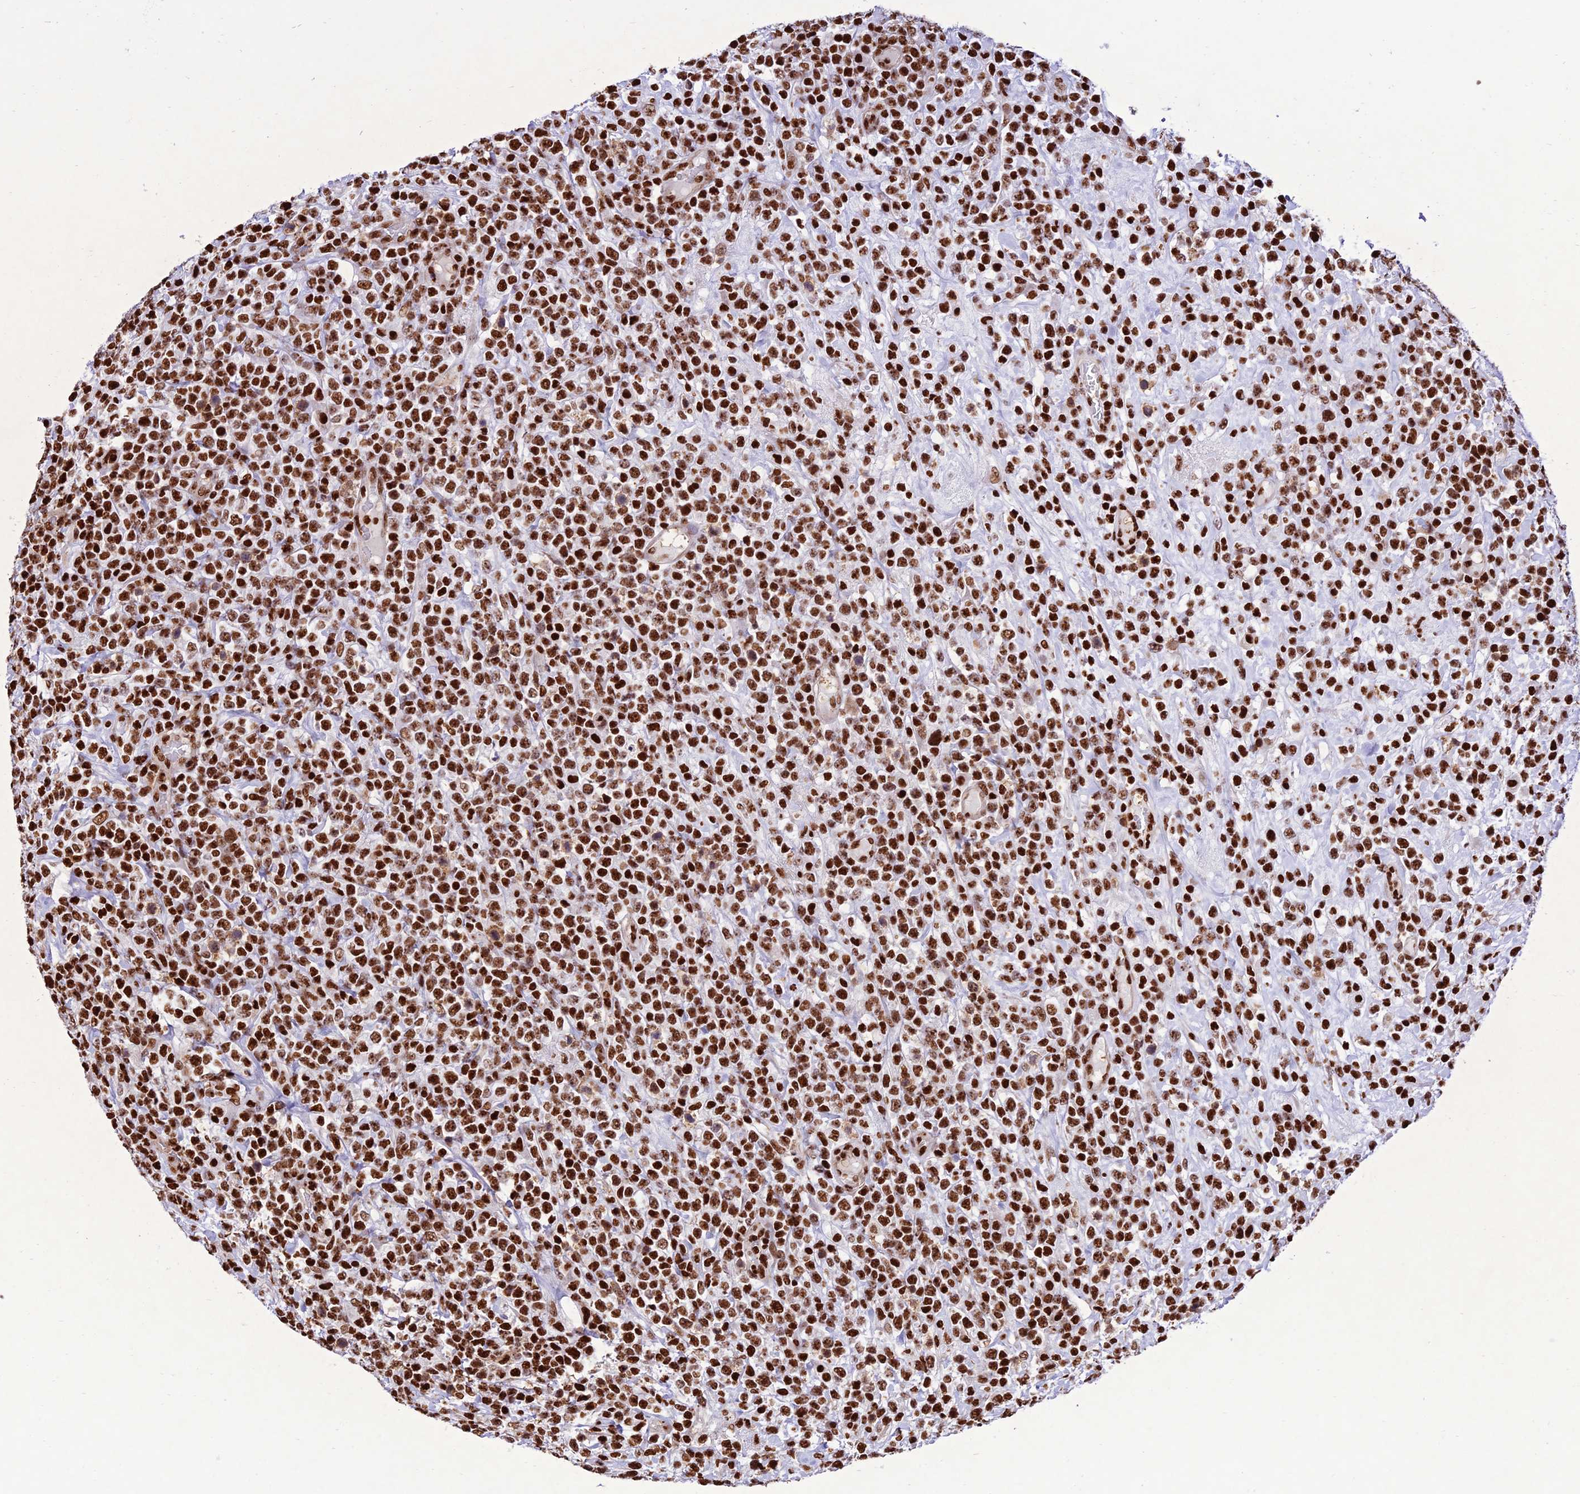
{"staining": {"intensity": "strong", "quantity": ">75%", "location": "nuclear"}, "tissue": "lymphoma", "cell_type": "Tumor cells", "image_type": "cancer", "snomed": [{"axis": "morphology", "description": "Malignant lymphoma, non-Hodgkin's type, High grade"}, {"axis": "topography", "description": "Colon"}], "caption": "Strong nuclear protein positivity is appreciated in about >75% of tumor cells in lymphoma.", "gene": "INO80E", "patient": {"sex": "female", "age": 53}}